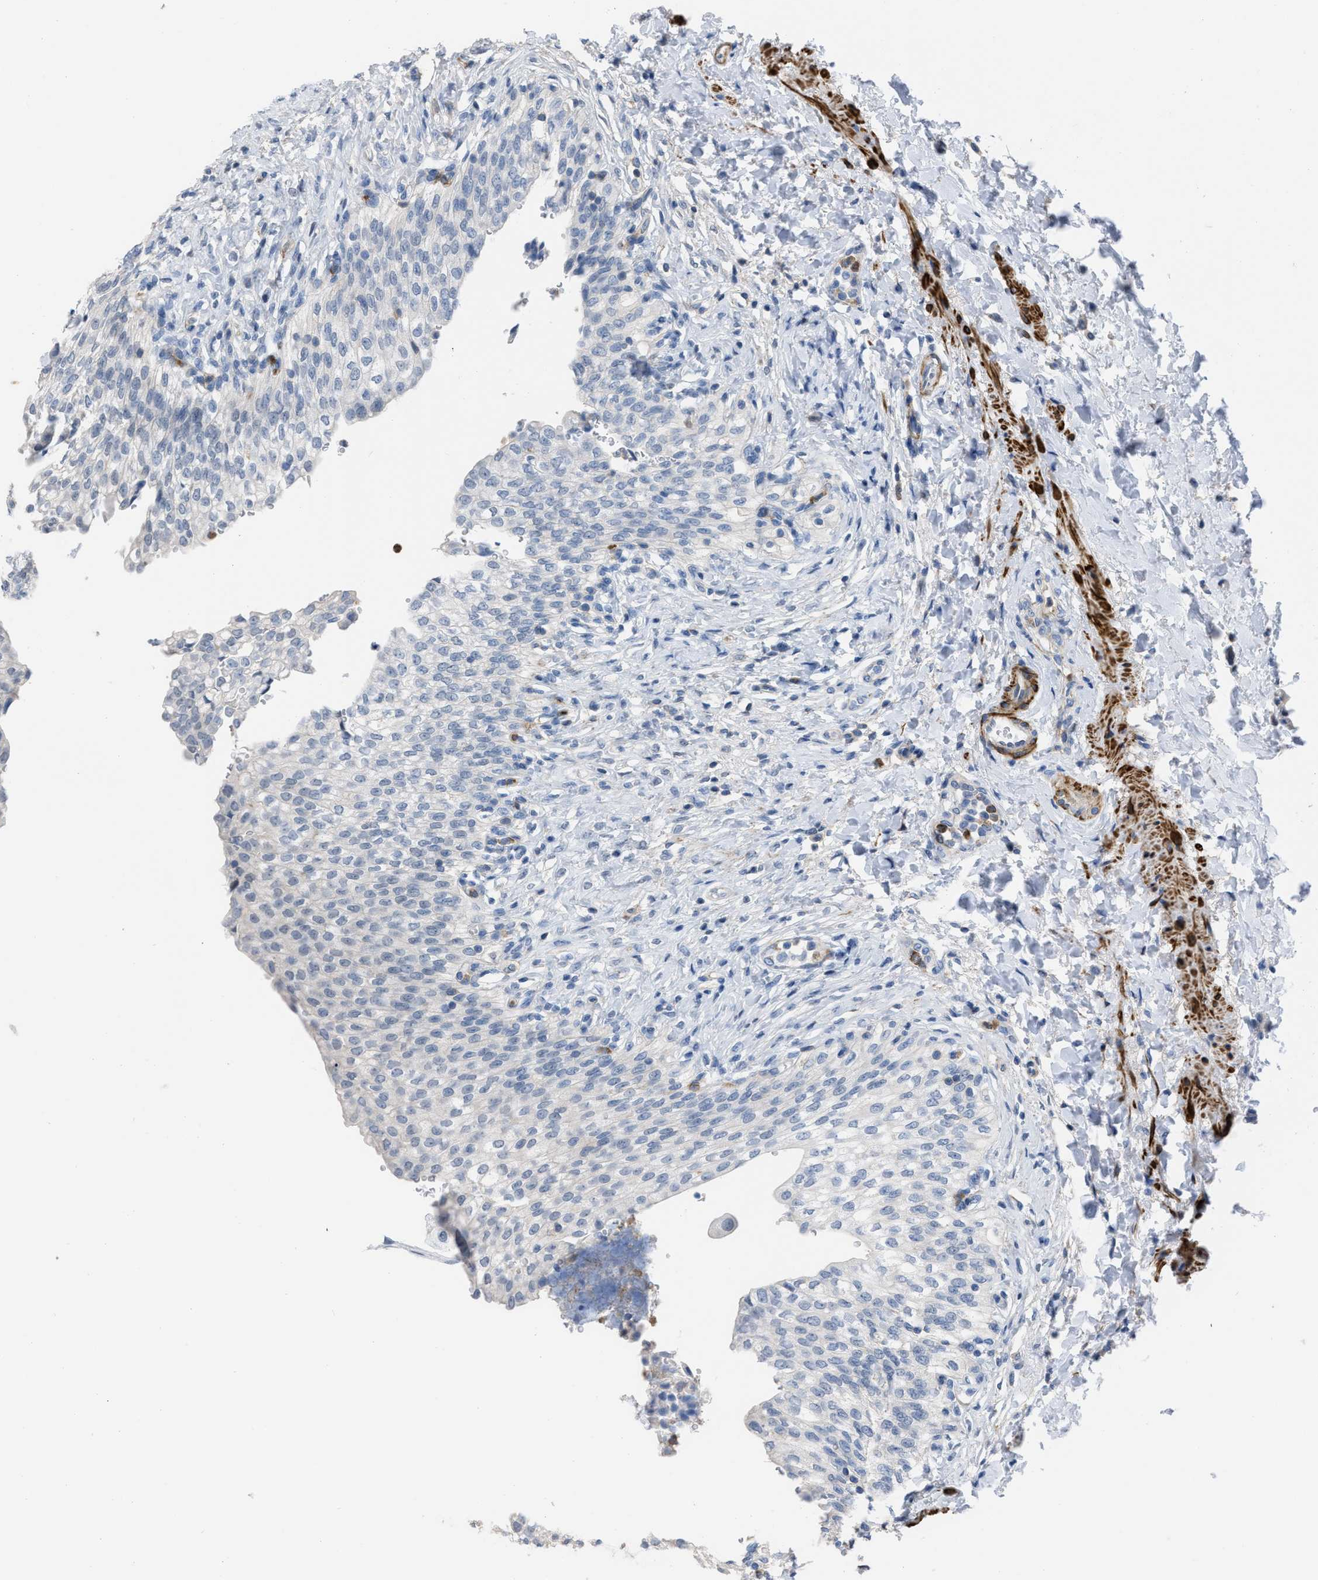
{"staining": {"intensity": "negative", "quantity": "none", "location": "none"}, "tissue": "urinary bladder", "cell_type": "Urothelial cells", "image_type": "normal", "snomed": [{"axis": "morphology", "description": "Urothelial carcinoma, High grade"}, {"axis": "topography", "description": "Urinary bladder"}], "caption": "Urothelial cells are negative for protein expression in benign human urinary bladder. (DAB IHC visualized using brightfield microscopy, high magnification).", "gene": "PRMT2", "patient": {"sex": "male", "age": 46}}